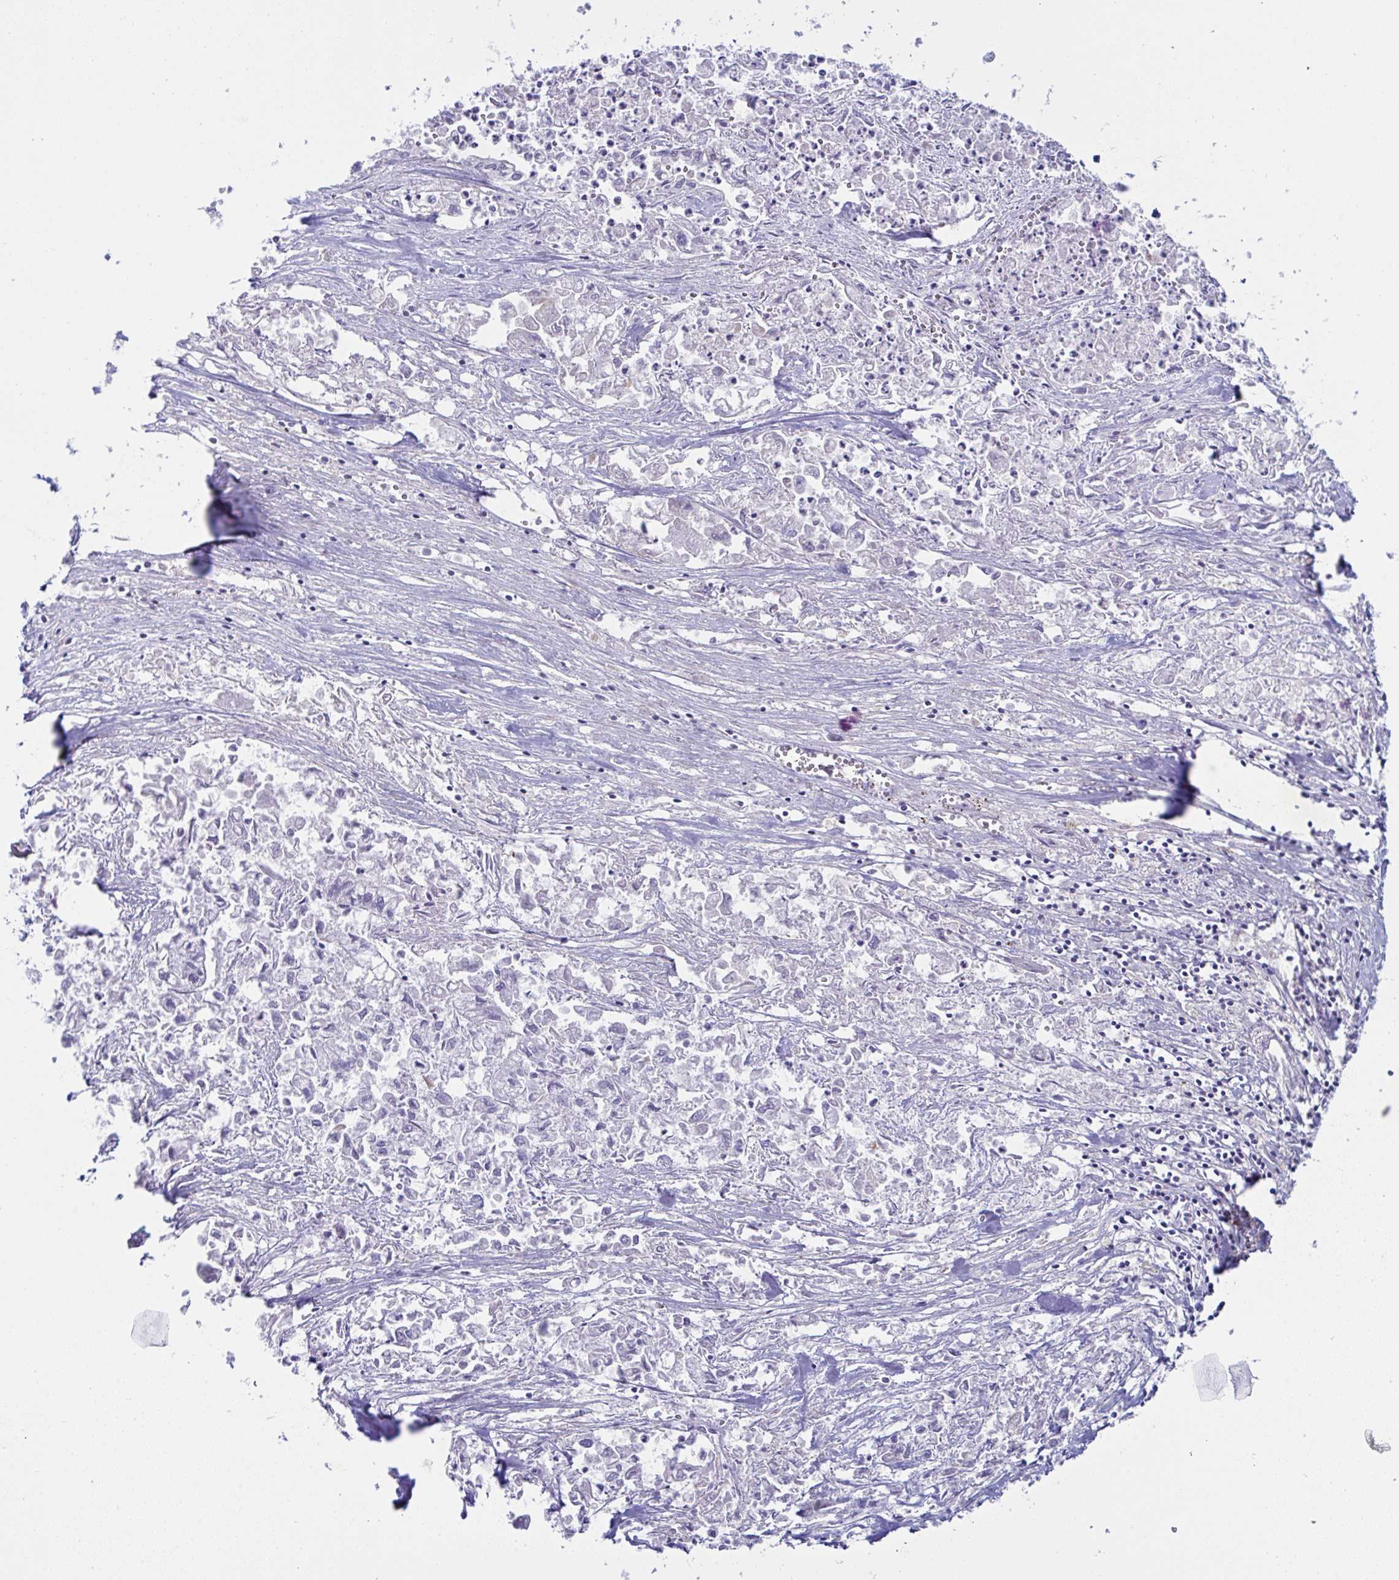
{"staining": {"intensity": "negative", "quantity": "none", "location": "none"}, "tissue": "pancreatic cancer", "cell_type": "Tumor cells", "image_type": "cancer", "snomed": [{"axis": "morphology", "description": "Adenocarcinoma, NOS"}, {"axis": "topography", "description": "Pancreas"}], "caption": "Immunohistochemical staining of pancreatic cancer (adenocarcinoma) shows no significant positivity in tumor cells.", "gene": "ZNF713", "patient": {"sex": "male", "age": 72}}